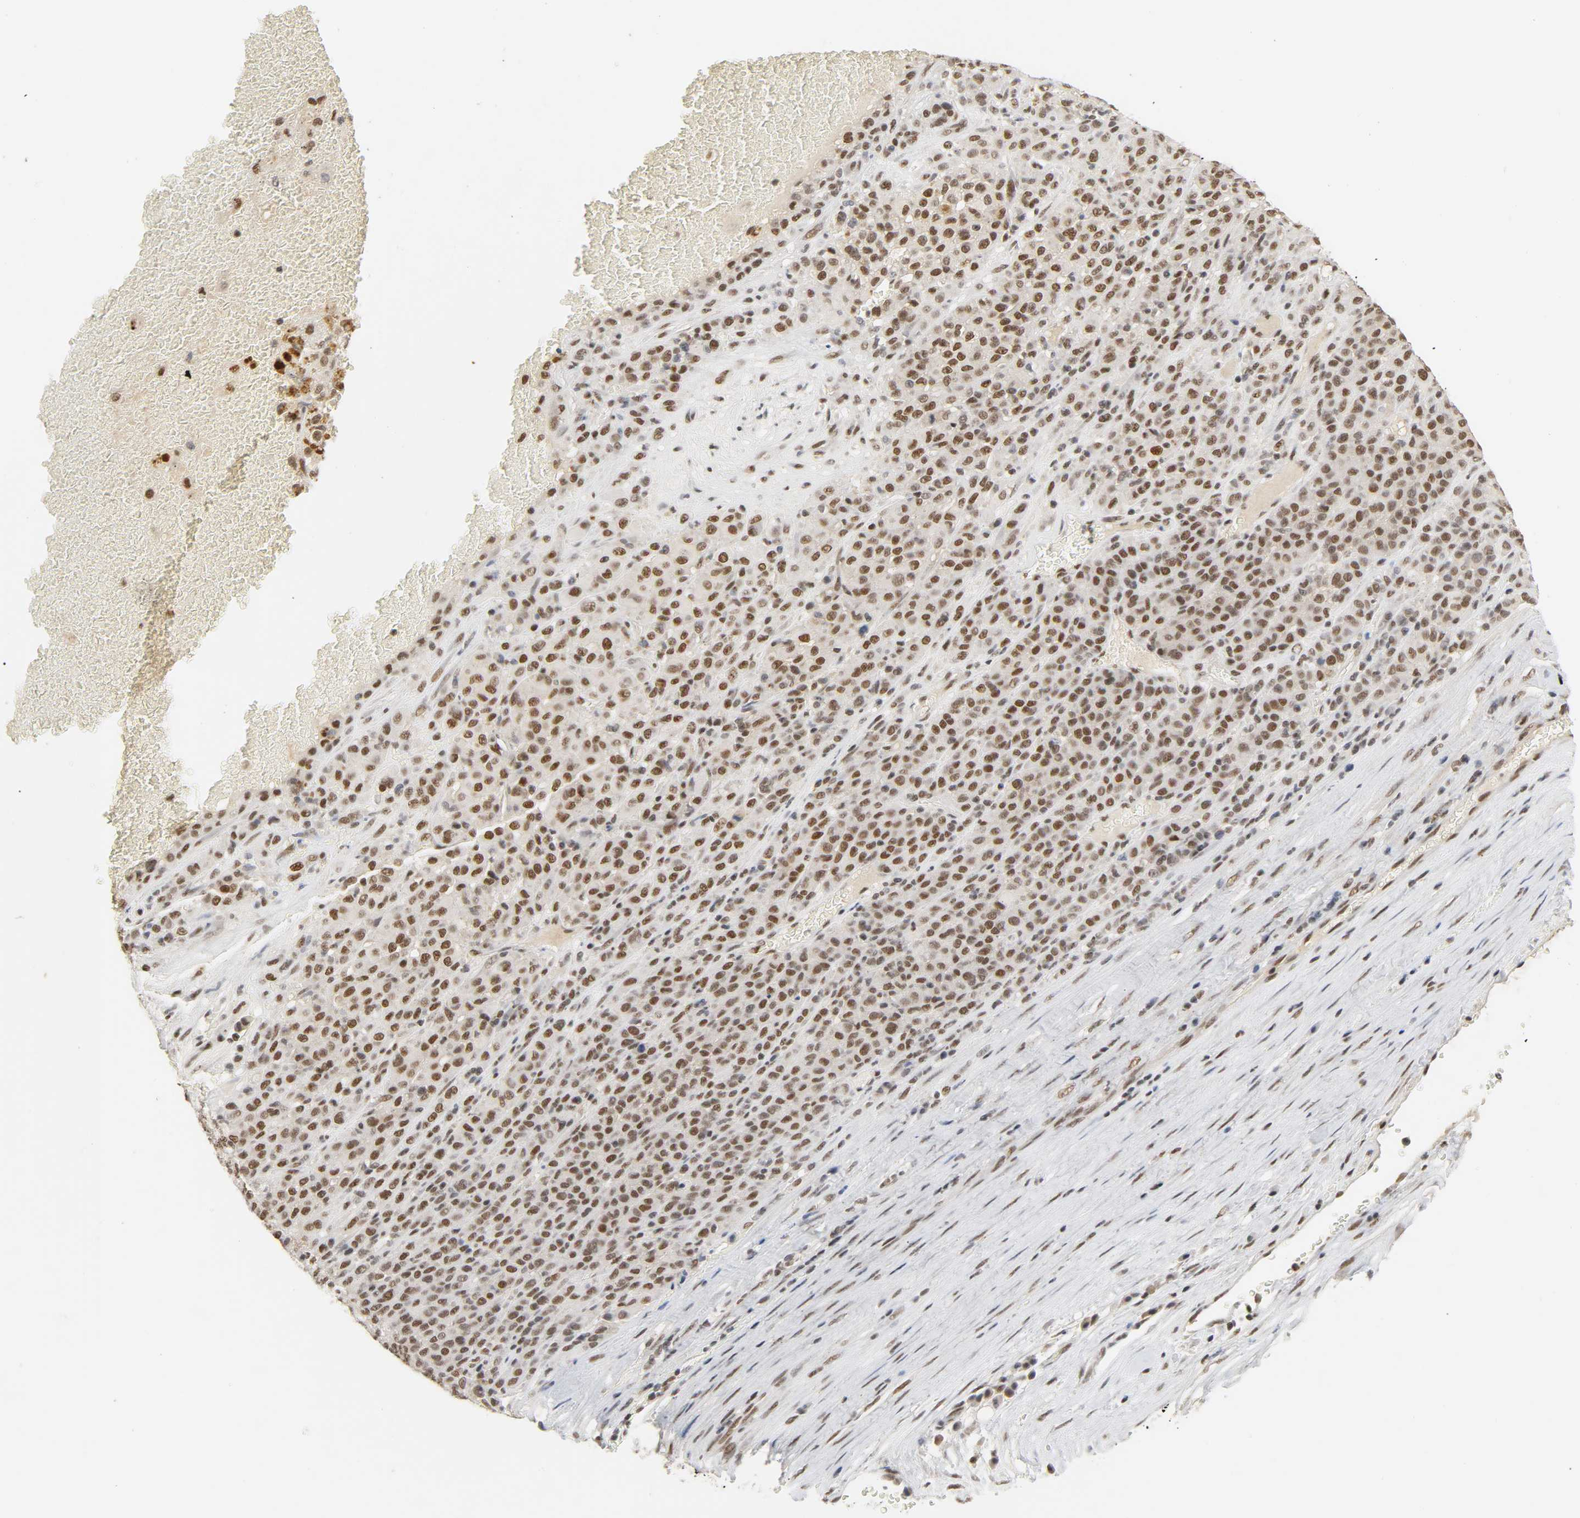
{"staining": {"intensity": "moderate", "quantity": ">75%", "location": "nuclear"}, "tissue": "melanoma", "cell_type": "Tumor cells", "image_type": "cancer", "snomed": [{"axis": "morphology", "description": "Malignant melanoma, Metastatic site"}, {"axis": "topography", "description": "Pancreas"}], "caption": "Malignant melanoma (metastatic site) stained for a protein (brown) displays moderate nuclear positive staining in about >75% of tumor cells.", "gene": "NCOA6", "patient": {"sex": "female", "age": 30}}